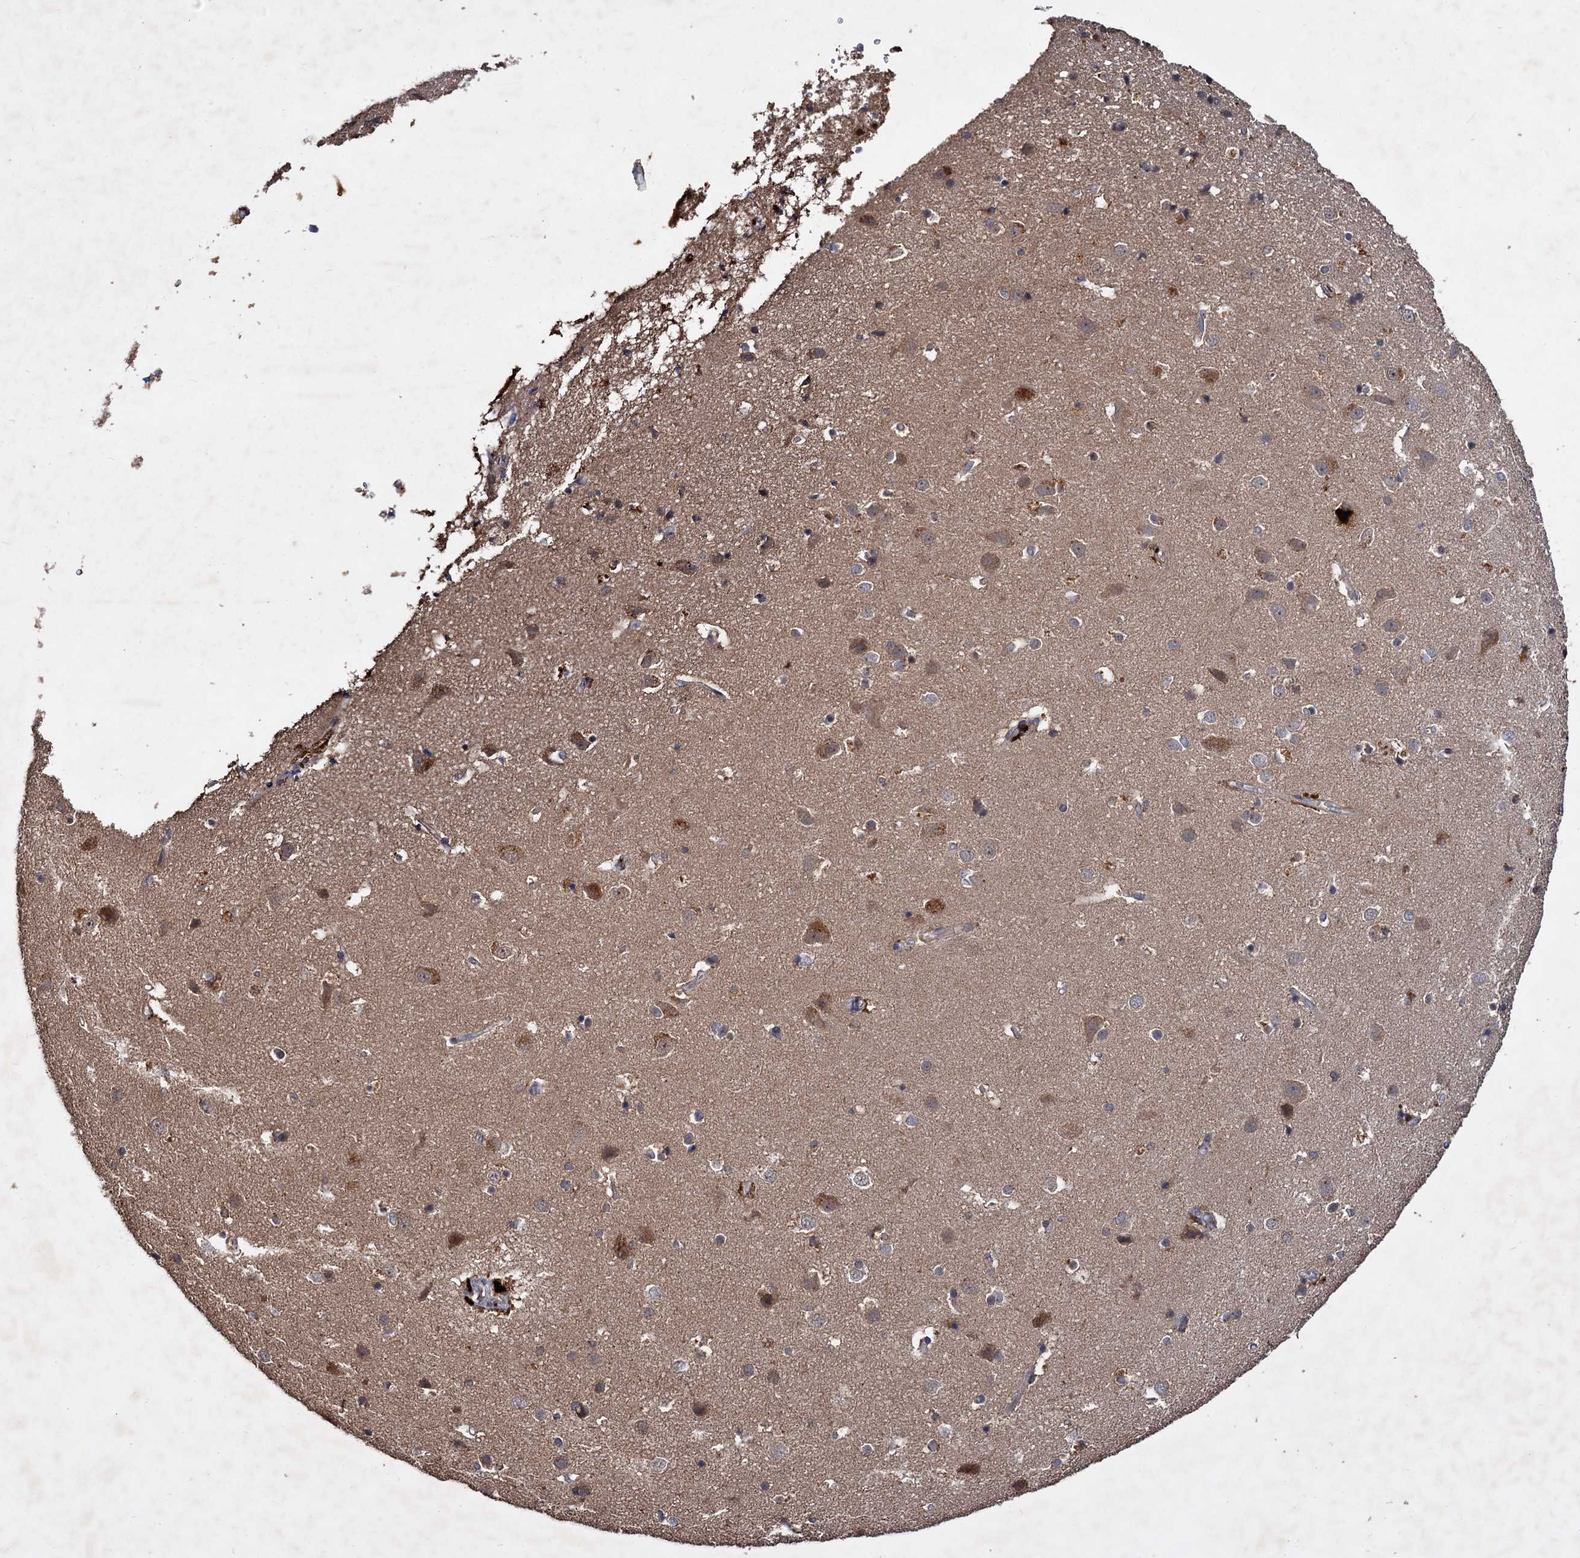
{"staining": {"intensity": "weak", "quantity": ">75%", "location": "cytoplasmic/membranous"}, "tissue": "cerebral cortex", "cell_type": "Endothelial cells", "image_type": "normal", "snomed": [{"axis": "morphology", "description": "Normal tissue, NOS"}, {"axis": "topography", "description": "Cerebral cortex"}], "caption": "High-power microscopy captured an immunohistochemistry histopathology image of unremarkable cerebral cortex, revealing weak cytoplasmic/membranous staining in about >75% of endothelial cells.", "gene": "GCLC", "patient": {"sex": "male", "age": 54}}